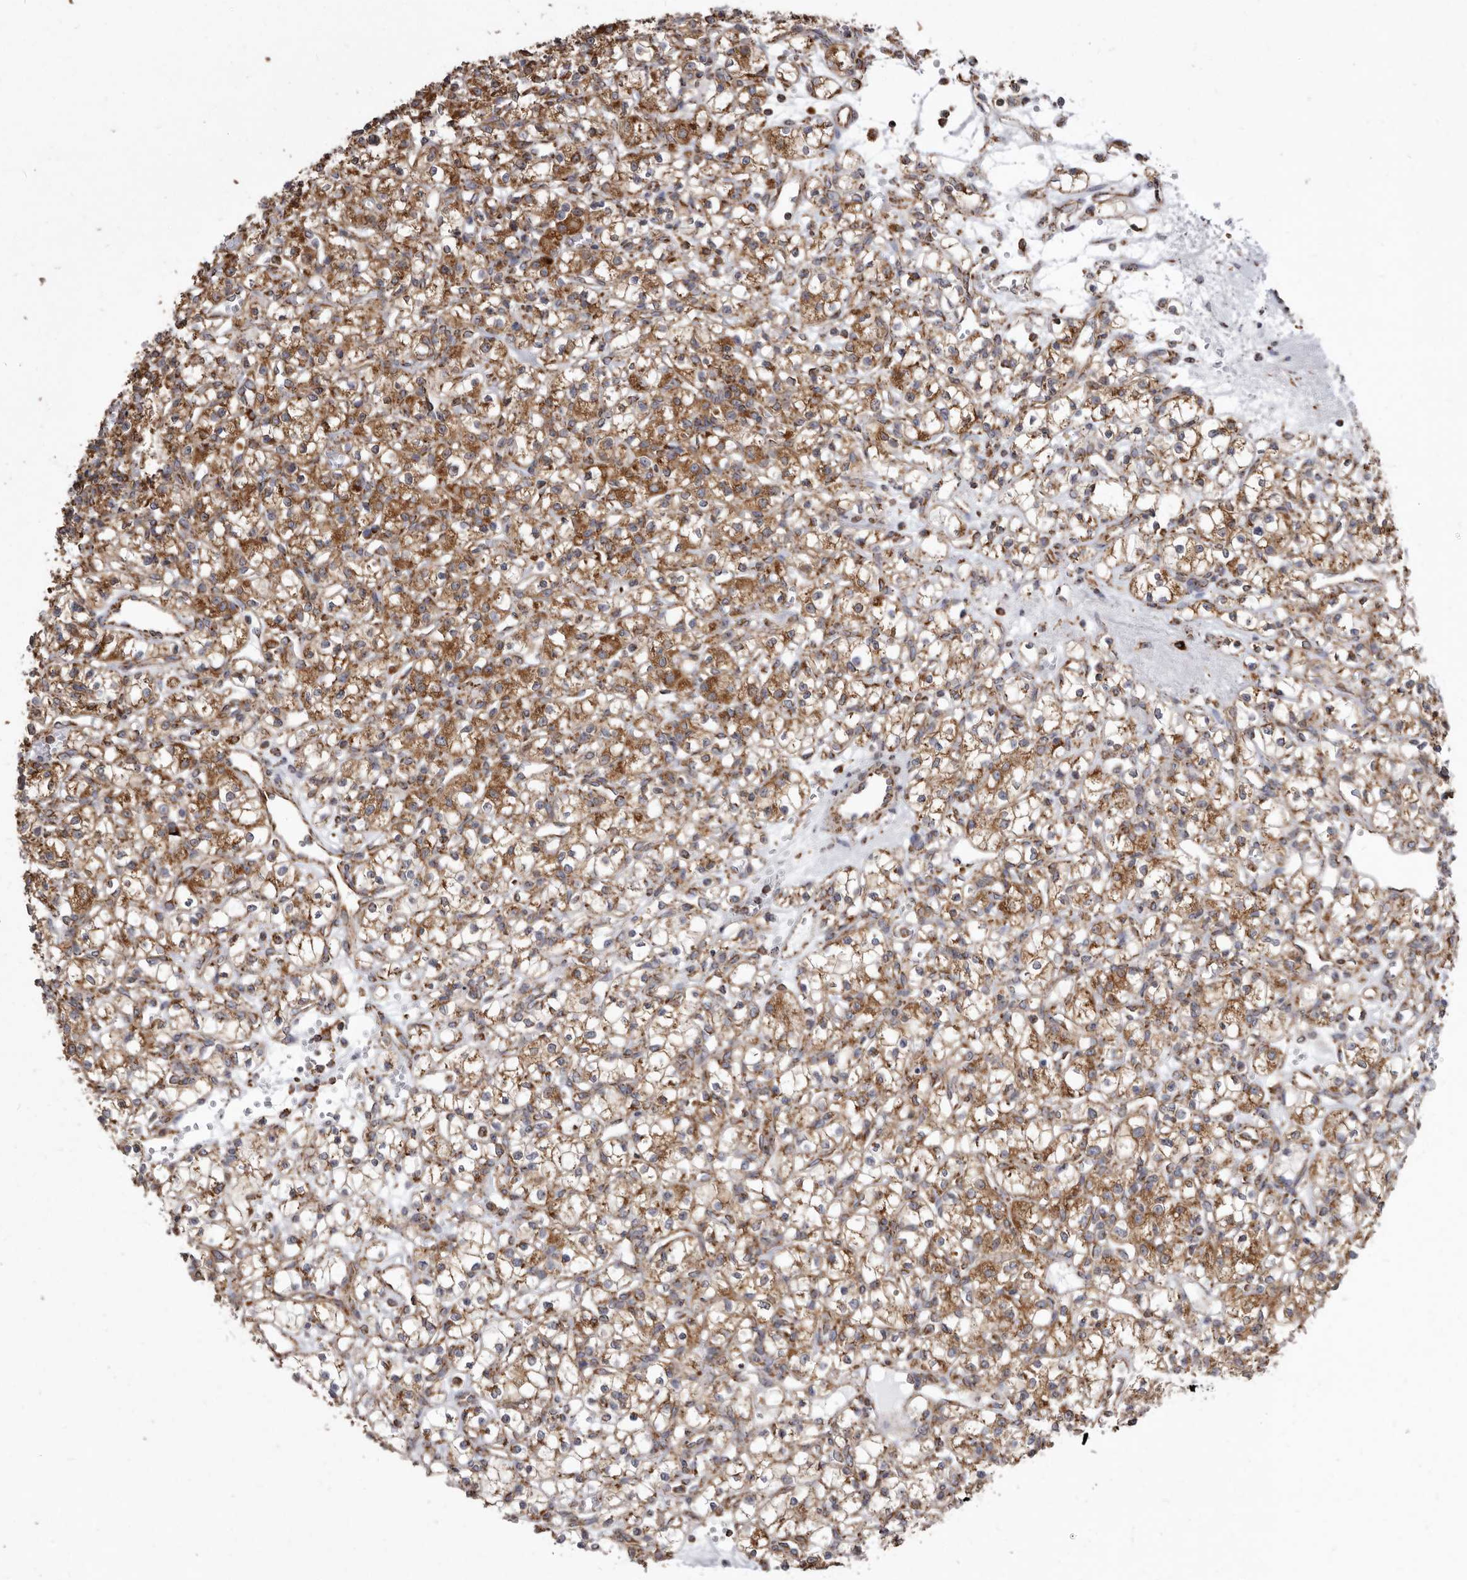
{"staining": {"intensity": "moderate", "quantity": ">75%", "location": "cytoplasmic/membranous"}, "tissue": "renal cancer", "cell_type": "Tumor cells", "image_type": "cancer", "snomed": [{"axis": "morphology", "description": "Adenocarcinoma, NOS"}, {"axis": "topography", "description": "Kidney"}], "caption": "Renal cancer was stained to show a protein in brown. There is medium levels of moderate cytoplasmic/membranous staining in about >75% of tumor cells. The staining is performed using DAB brown chromogen to label protein expression. The nuclei are counter-stained blue using hematoxylin.", "gene": "CDK5RAP3", "patient": {"sex": "female", "age": 59}}